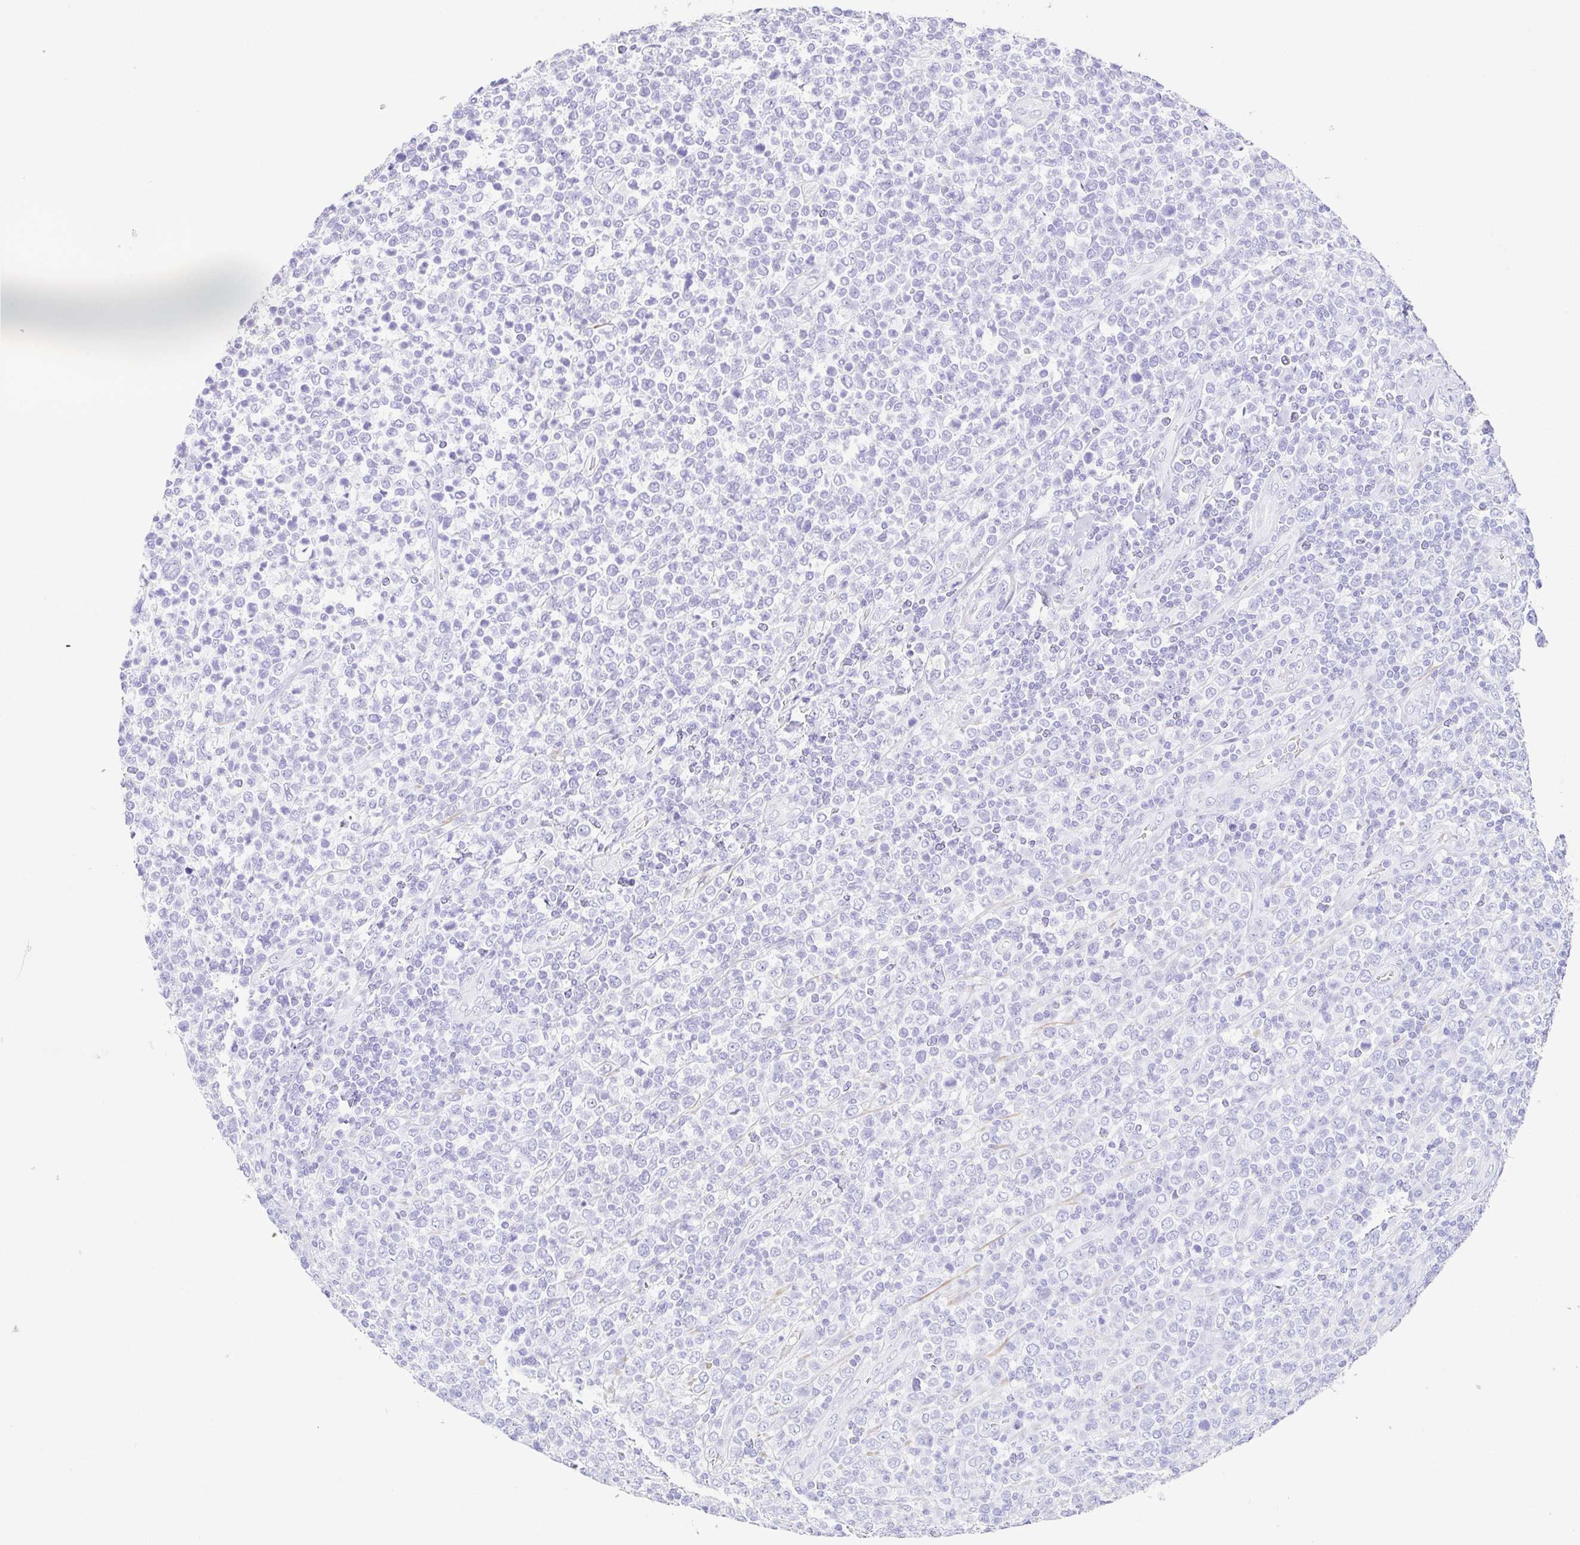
{"staining": {"intensity": "negative", "quantity": "none", "location": "none"}, "tissue": "lymphoma", "cell_type": "Tumor cells", "image_type": "cancer", "snomed": [{"axis": "morphology", "description": "Malignant lymphoma, non-Hodgkin's type, High grade"}, {"axis": "topography", "description": "Soft tissue"}], "caption": "High magnification brightfield microscopy of malignant lymphoma, non-Hodgkin's type (high-grade) stained with DAB (3,3'-diaminobenzidine) (brown) and counterstained with hematoxylin (blue): tumor cells show no significant positivity. (Stains: DAB (3,3'-diaminobenzidine) immunohistochemistry with hematoxylin counter stain, Microscopy: brightfield microscopy at high magnification).", "gene": "CLDND2", "patient": {"sex": "female", "age": 56}}